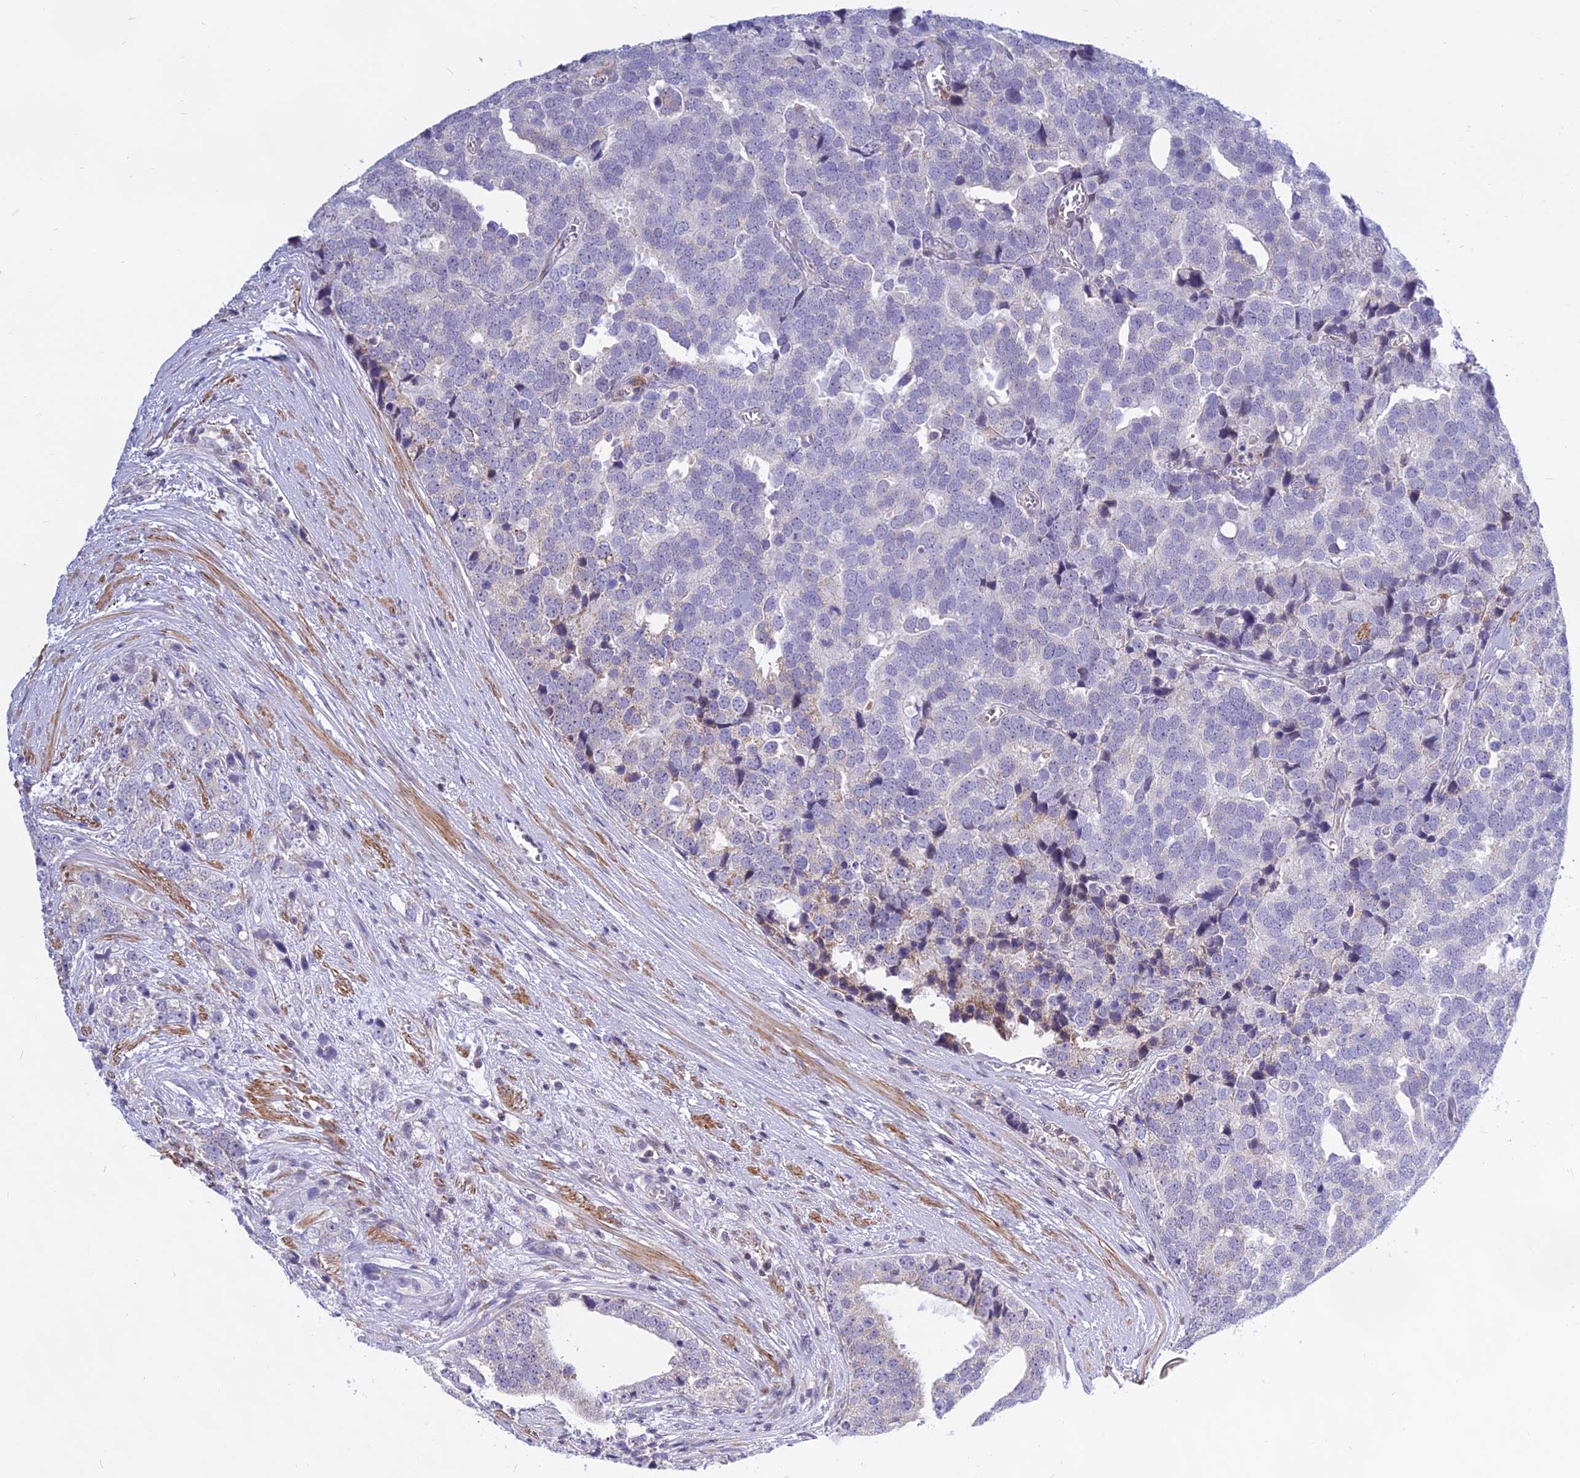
{"staining": {"intensity": "weak", "quantity": "<25%", "location": "cytoplasmic/membranous"}, "tissue": "prostate cancer", "cell_type": "Tumor cells", "image_type": "cancer", "snomed": [{"axis": "morphology", "description": "Adenocarcinoma, High grade"}, {"axis": "topography", "description": "Prostate"}], "caption": "An image of human prostate high-grade adenocarcinoma is negative for staining in tumor cells.", "gene": "KRR1", "patient": {"sex": "male", "age": 71}}